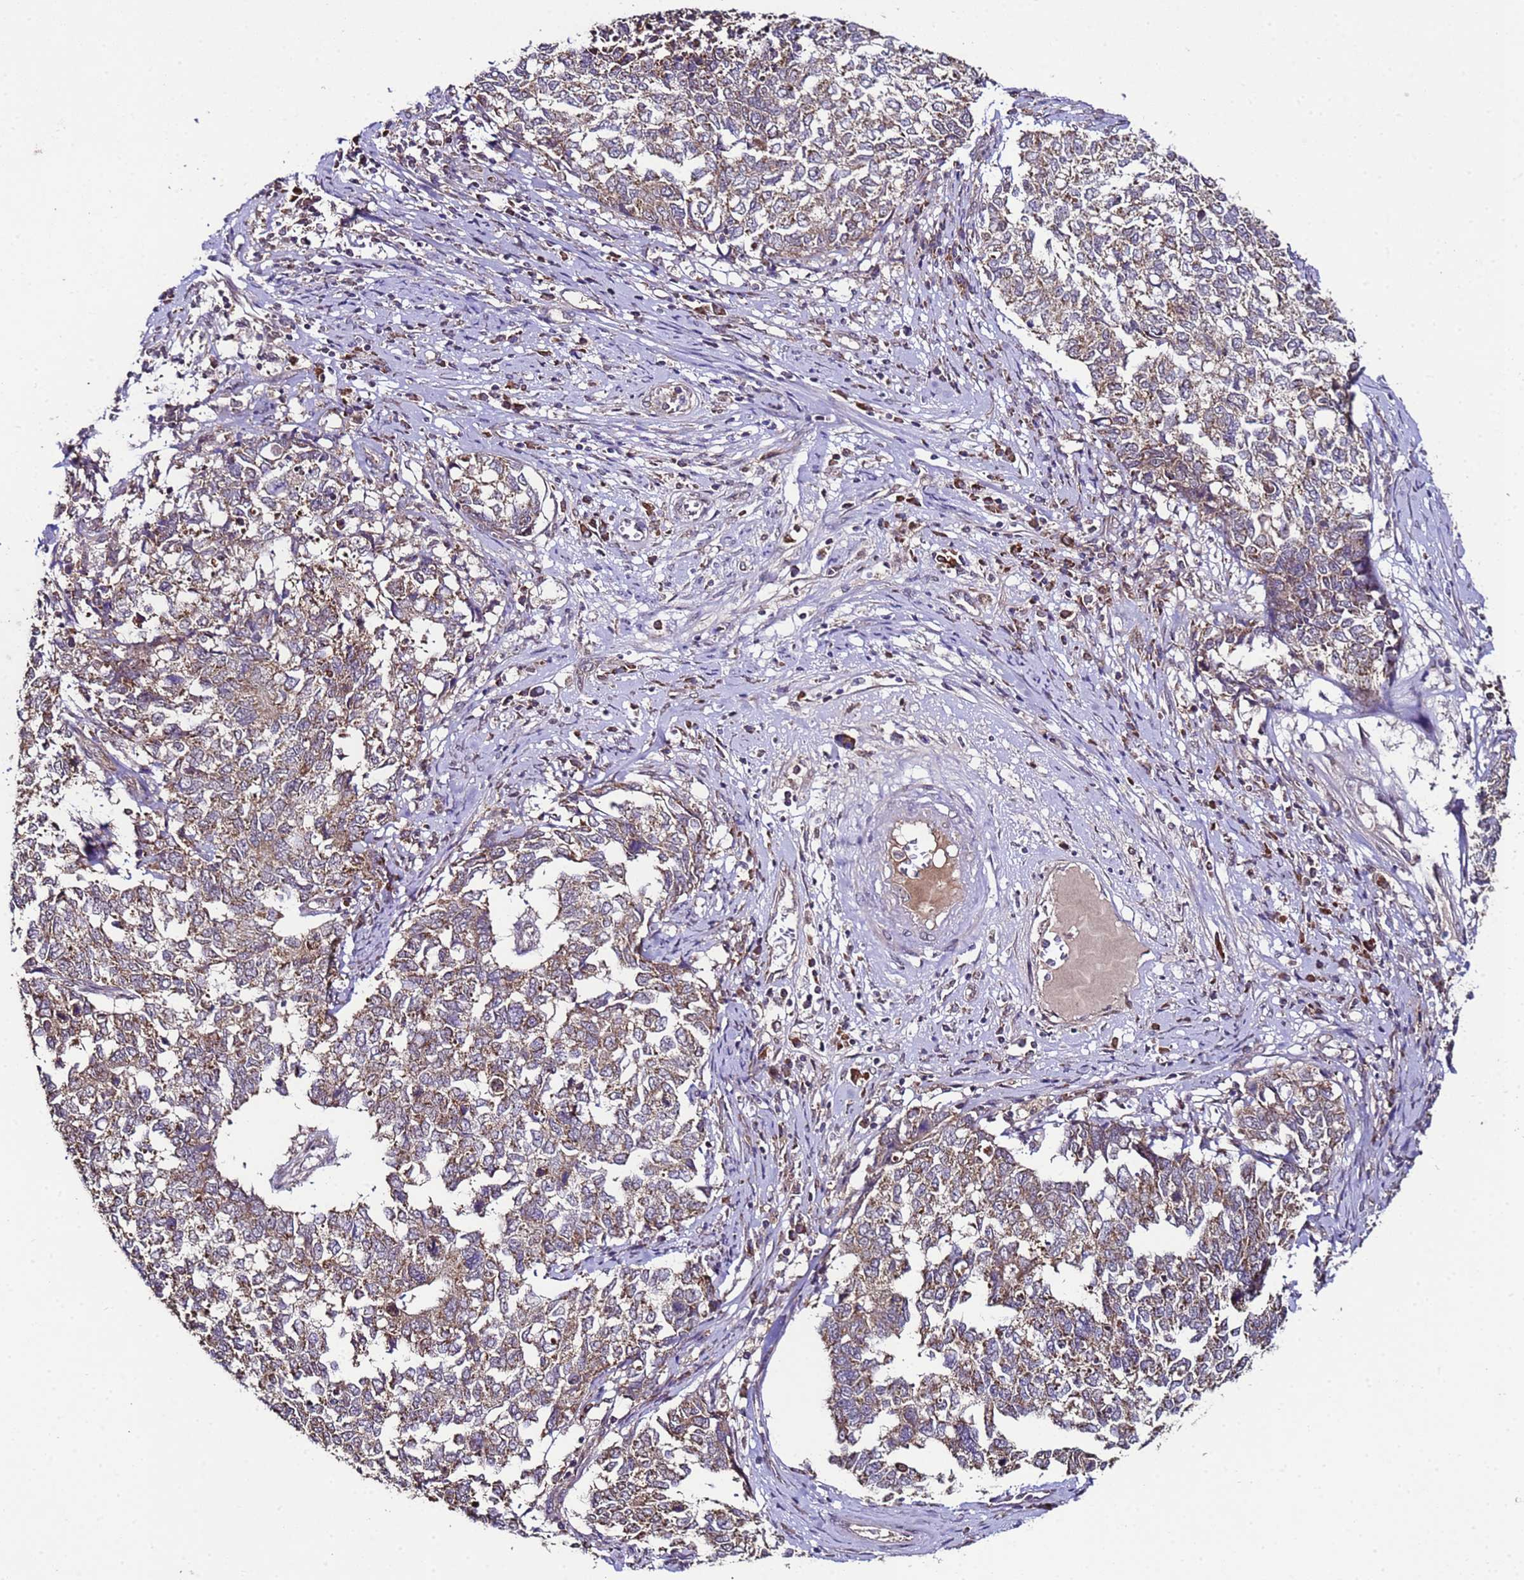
{"staining": {"intensity": "moderate", "quantity": ">75%", "location": "cytoplasmic/membranous"}, "tissue": "cervical cancer", "cell_type": "Tumor cells", "image_type": "cancer", "snomed": [{"axis": "morphology", "description": "Squamous cell carcinoma, NOS"}, {"axis": "topography", "description": "Cervix"}], "caption": "A brown stain highlights moderate cytoplasmic/membranous expression of a protein in cervical squamous cell carcinoma tumor cells. Immunohistochemistry (ihc) stains the protein in brown and the nuclei are stained blue.", "gene": "HSPBAP1", "patient": {"sex": "female", "age": 63}}